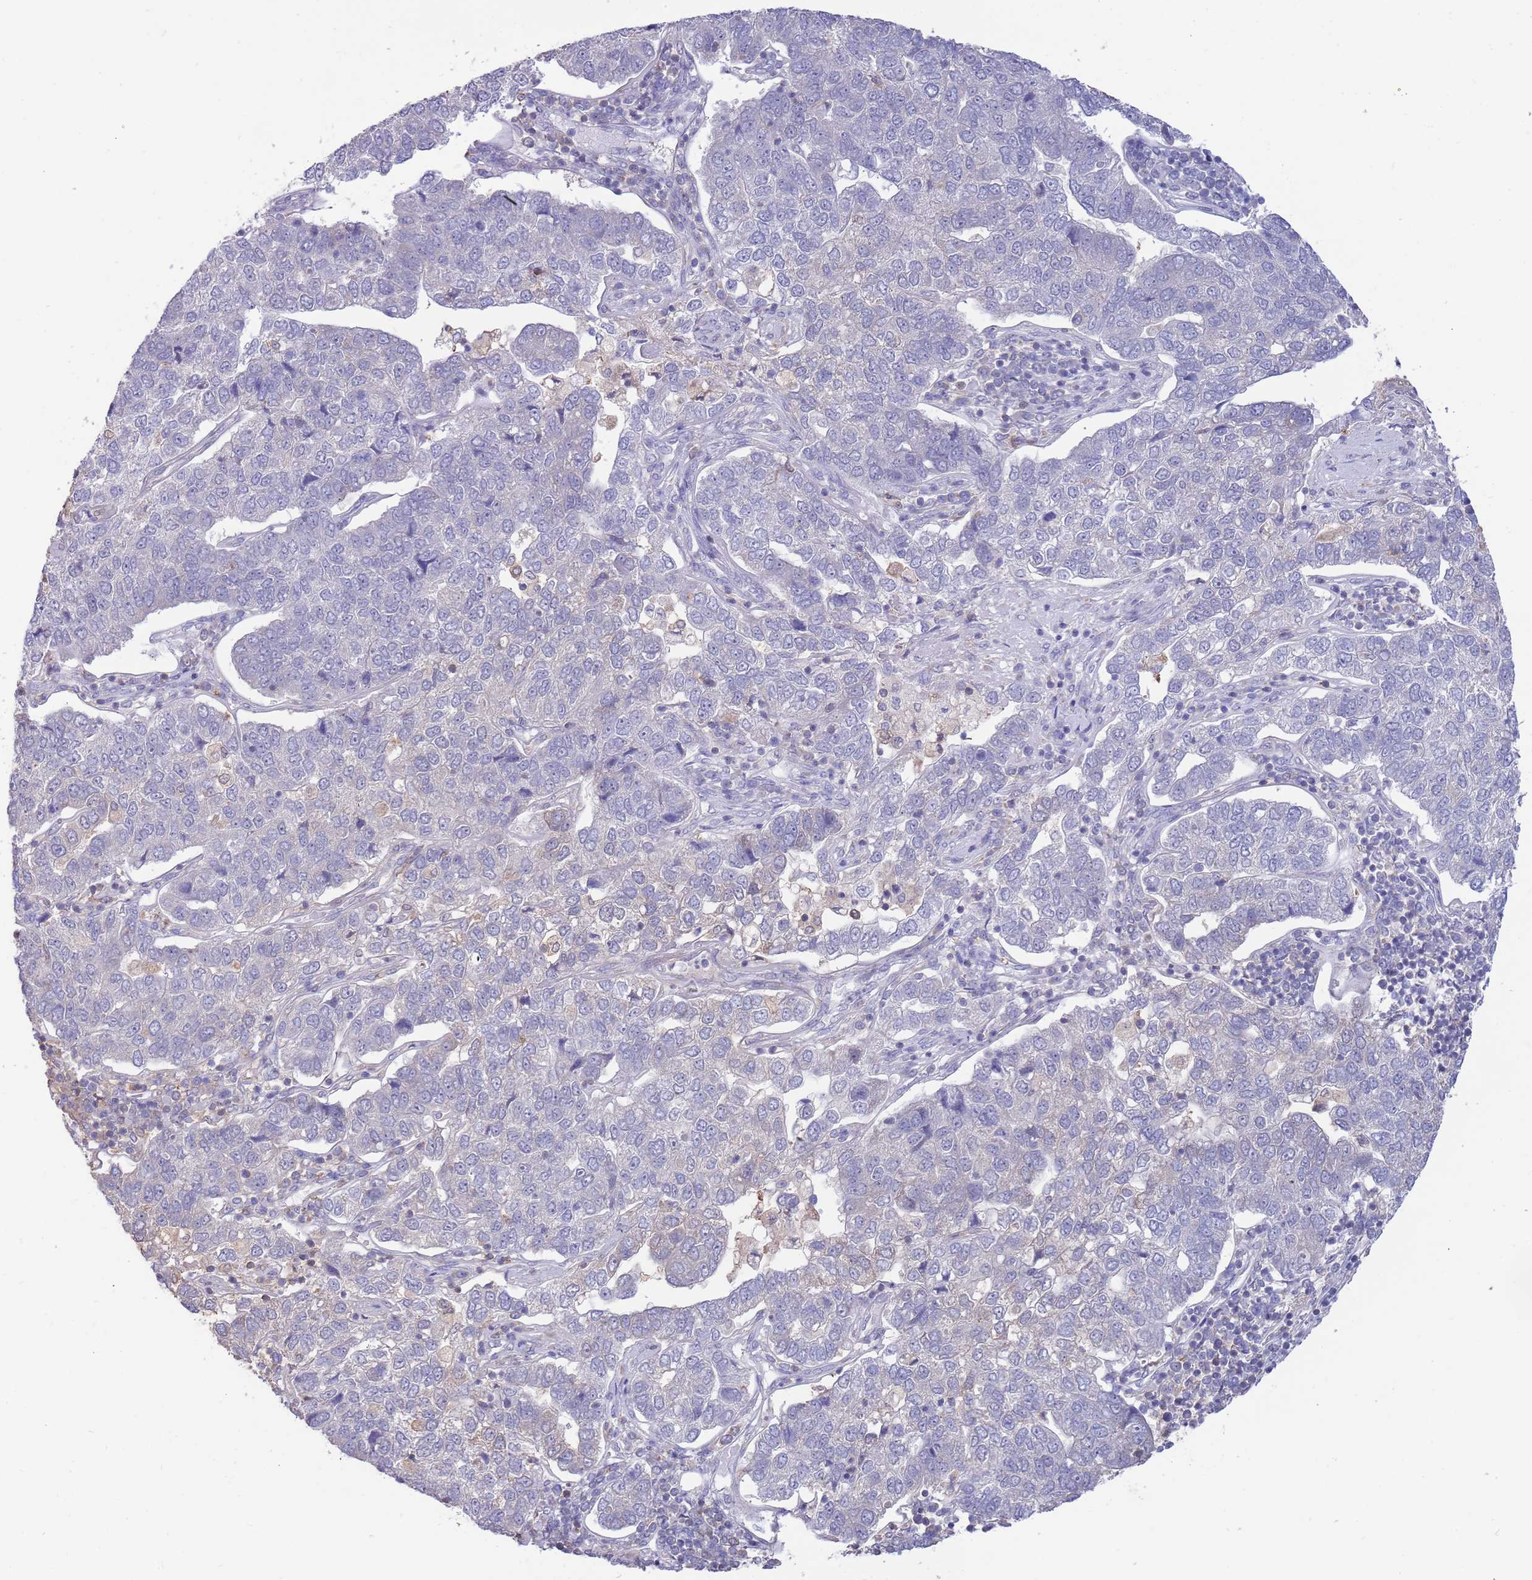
{"staining": {"intensity": "negative", "quantity": "none", "location": "none"}, "tissue": "pancreatic cancer", "cell_type": "Tumor cells", "image_type": "cancer", "snomed": [{"axis": "morphology", "description": "Adenocarcinoma, NOS"}, {"axis": "topography", "description": "Pancreas"}], "caption": "Adenocarcinoma (pancreatic) was stained to show a protein in brown. There is no significant positivity in tumor cells.", "gene": "AP5S1", "patient": {"sex": "female", "age": 61}}